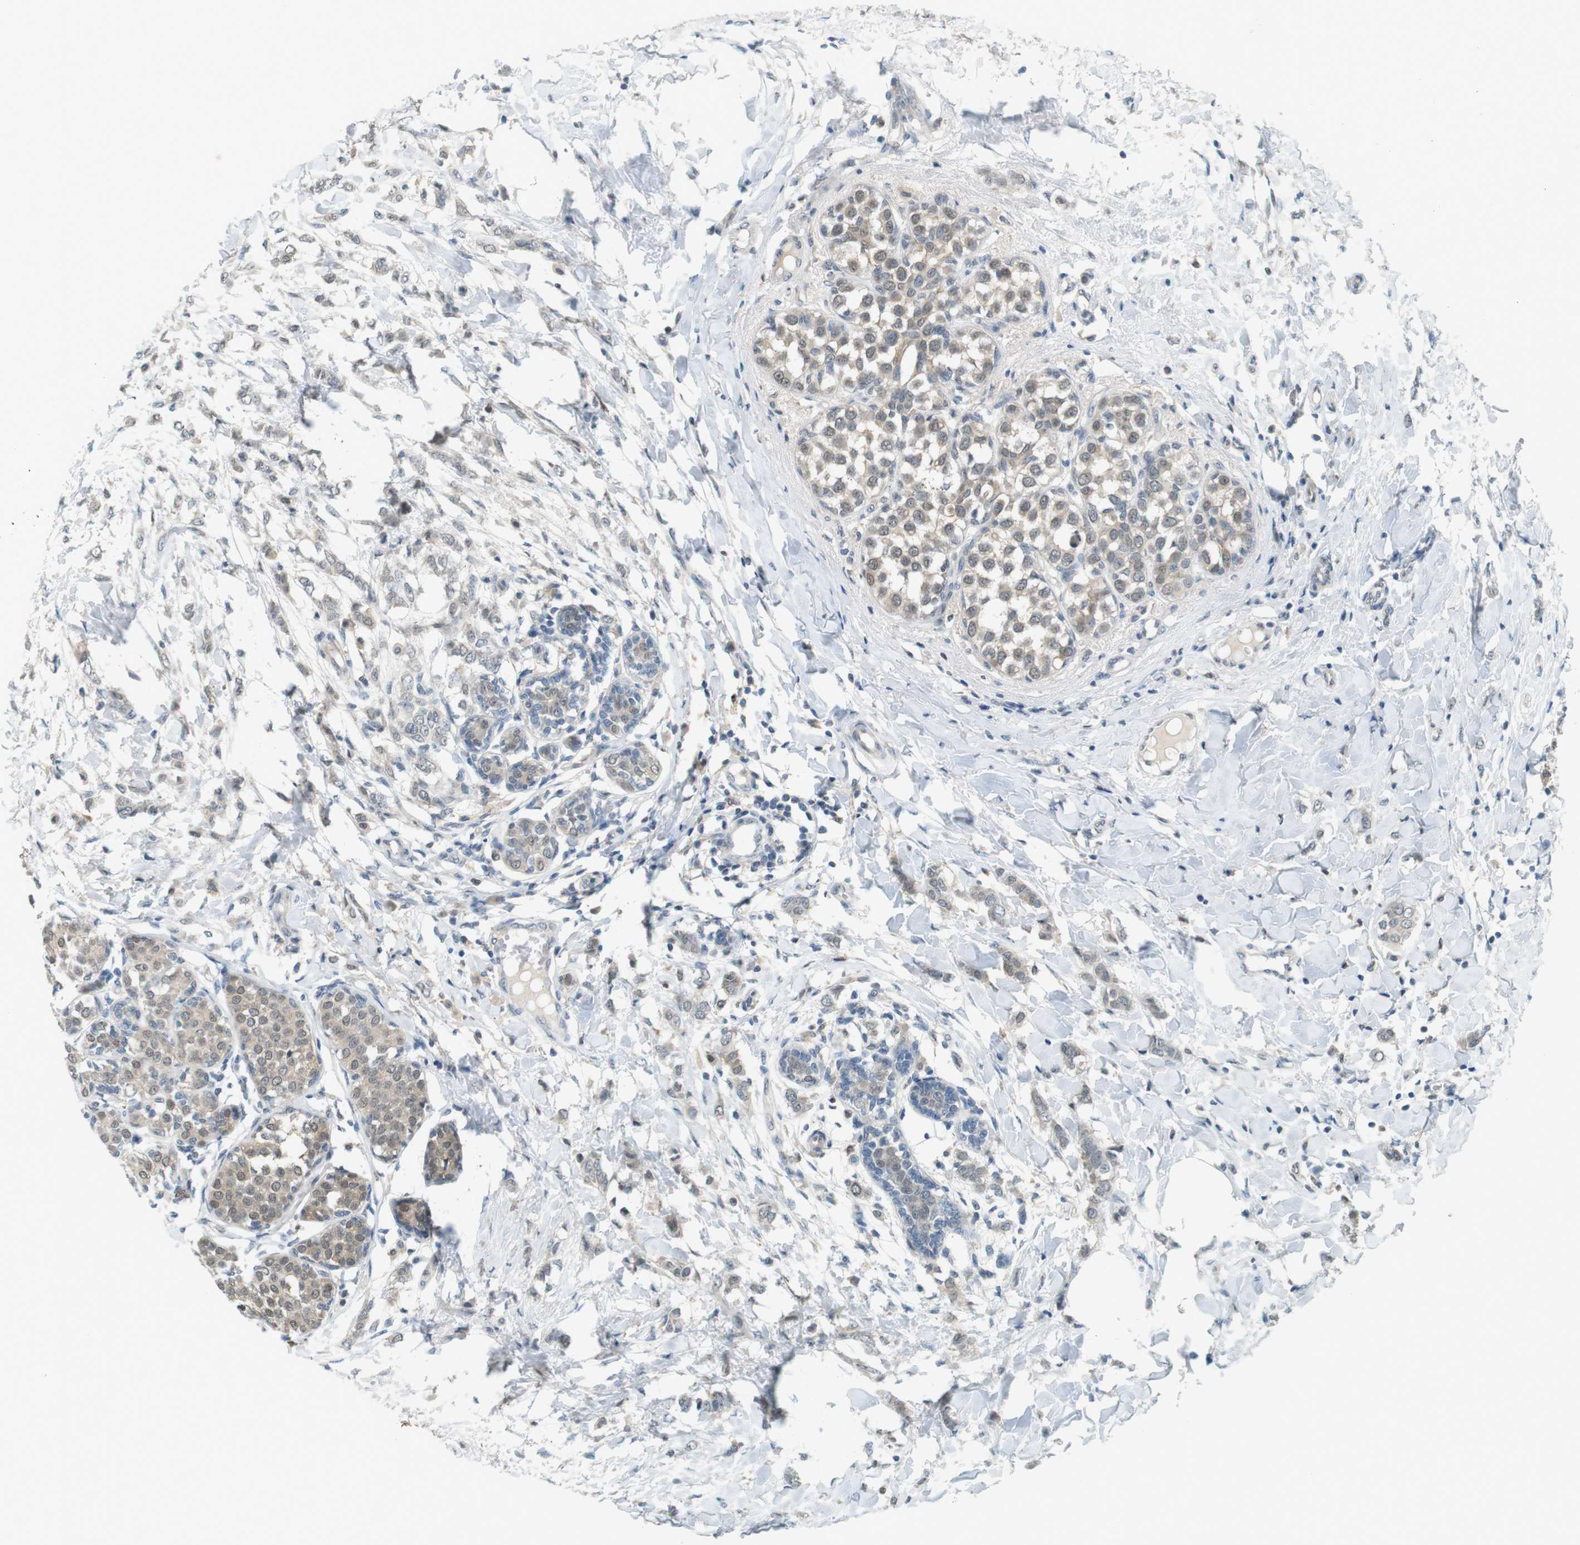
{"staining": {"intensity": "weak", "quantity": "25%-75%", "location": "cytoplasmic/membranous,nuclear"}, "tissue": "breast cancer", "cell_type": "Tumor cells", "image_type": "cancer", "snomed": [{"axis": "morphology", "description": "Lobular carcinoma, in situ"}, {"axis": "morphology", "description": "Lobular carcinoma"}, {"axis": "topography", "description": "Breast"}], "caption": "The micrograph shows staining of breast lobular carcinoma, revealing weak cytoplasmic/membranous and nuclear protein staining (brown color) within tumor cells.", "gene": "CDK14", "patient": {"sex": "female", "age": 41}}